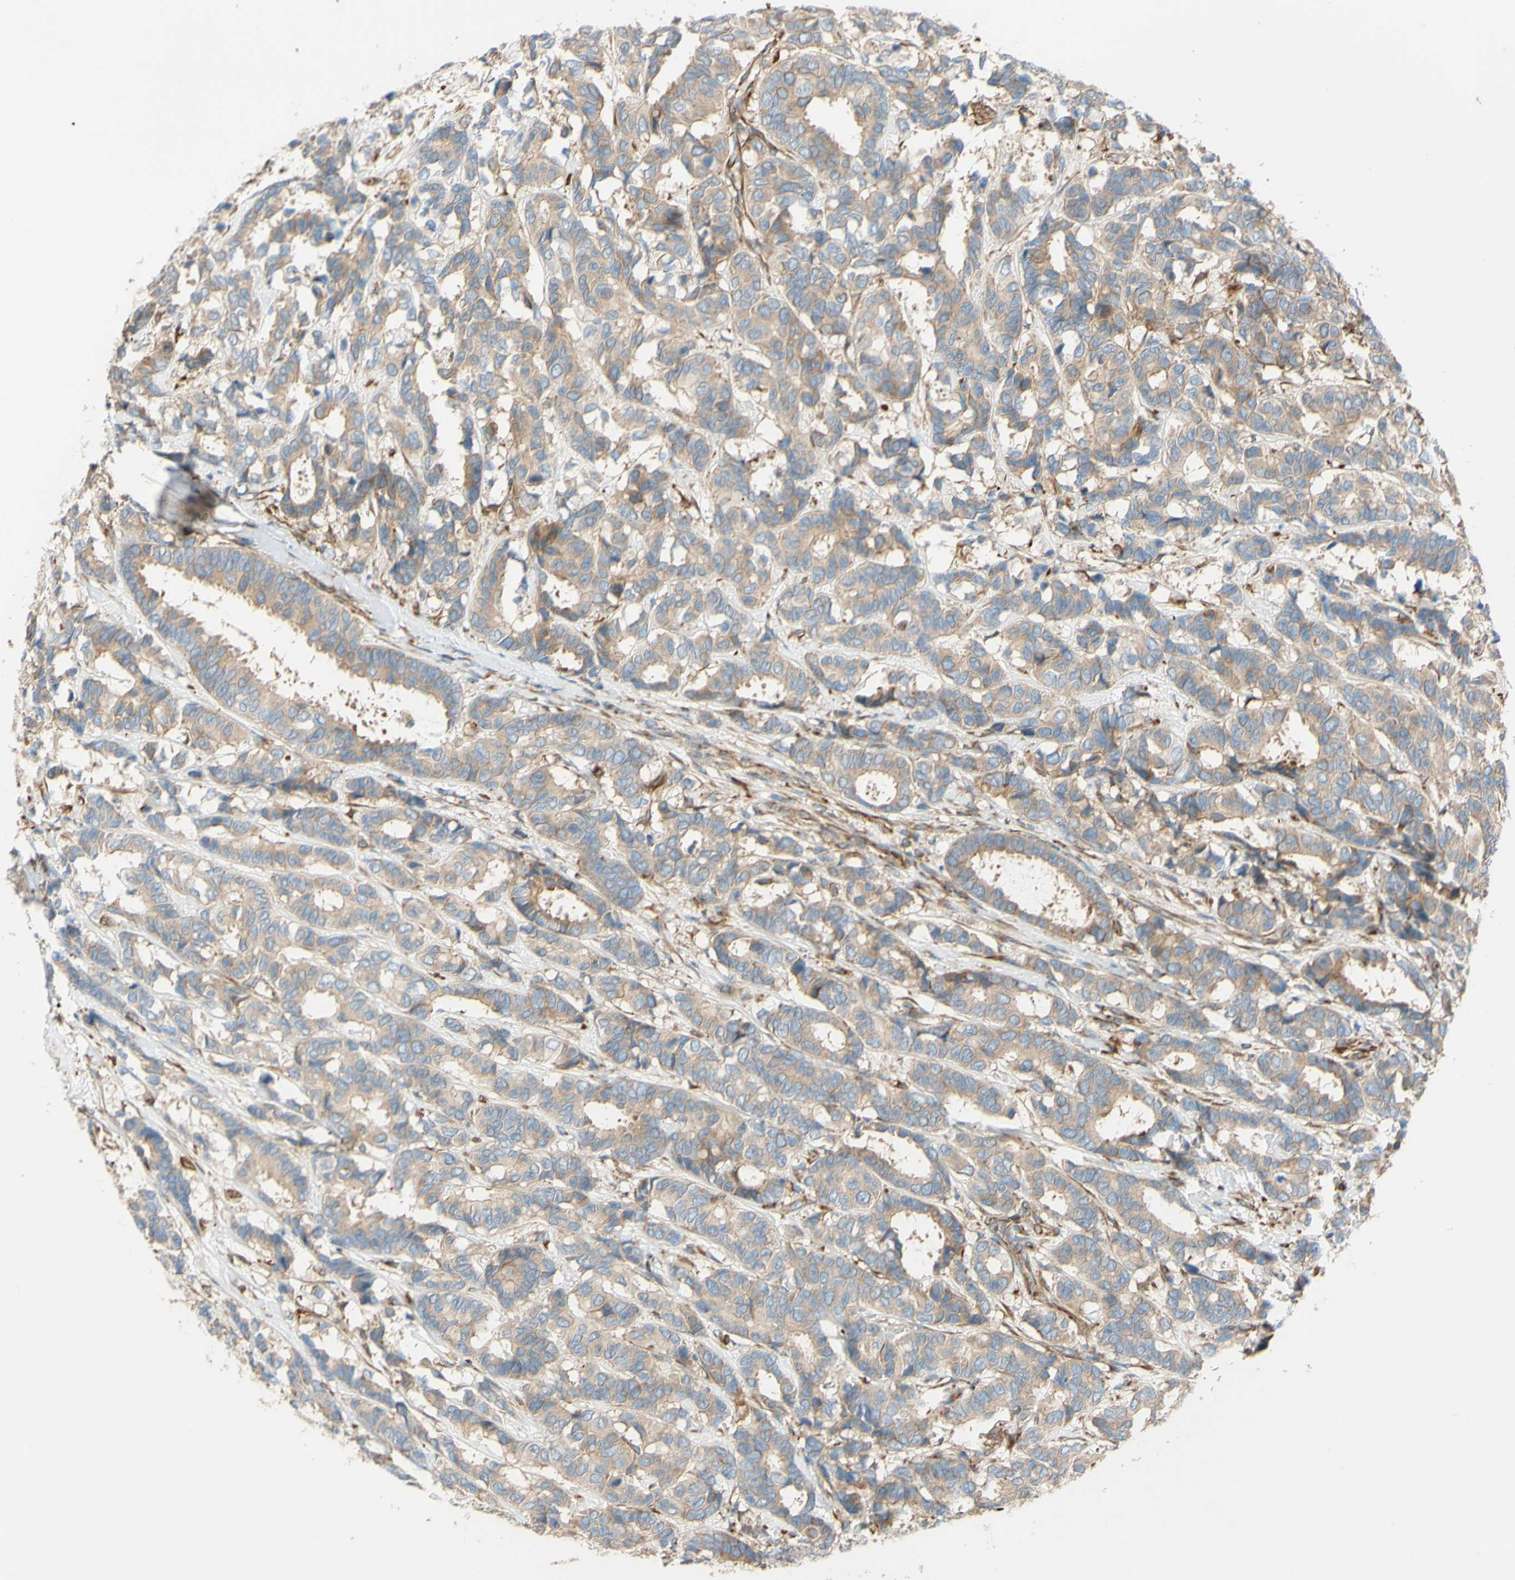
{"staining": {"intensity": "weak", "quantity": ">75%", "location": "cytoplasmic/membranous"}, "tissue": "breast cancer", "cell_type": "Tumor cells", "image_type": "cancer", "snomed": [{"axis": "morphology", "description": "Duct carcinoma"}, {"axis": "topography", "description": "Breast"}], "caption": "A histopathology image of breast infiltrating ductal carcinoma stained for a protein demonstrates weak cytoplasmic/membranous brown staining in tumor cells.", "gene": "C1orf43", "patient": {"sex": "female", "age": 87}}